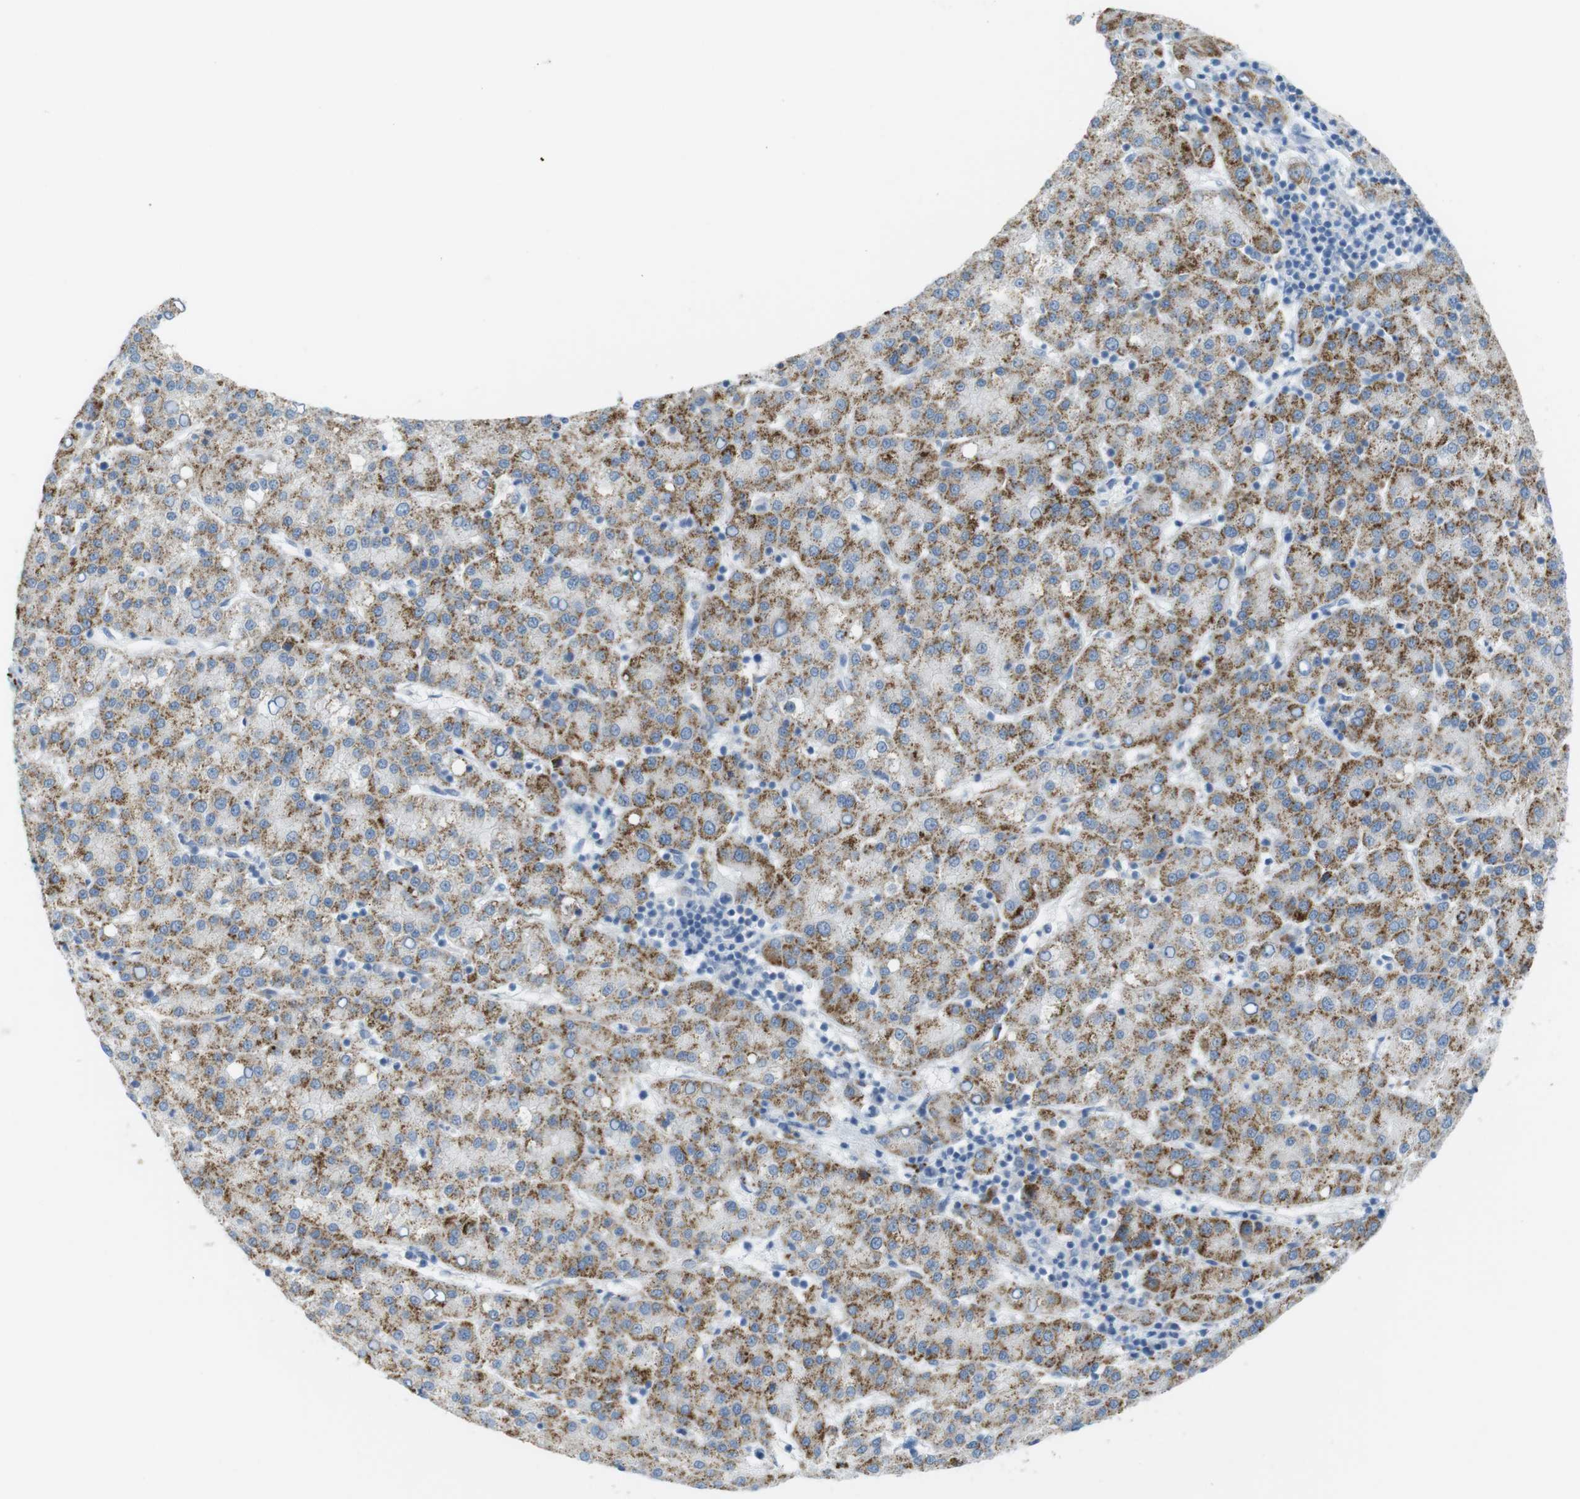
{"staining": {"intensity": "moderate", "quantity": ">75%", "location": "cytoplasmic/membranous"}, "tissue": "liver cancer", "cell_type": "Tumor cells", "image_type": "cancer", "snomed": [{"axis": "morphology", "description": "Carcinoma, Hepatocellular, NOS"}, {"axis": "topography", "description": "Liver"}], "caption": "Immunohistochemistry (DAB) staining of human liver cancer shows moderate cytoplasmic/membranous protein staining in approximately >75% of tumor cells.", "gene": "YIPF1", "patient": {"sex": "female", "age": 58}}